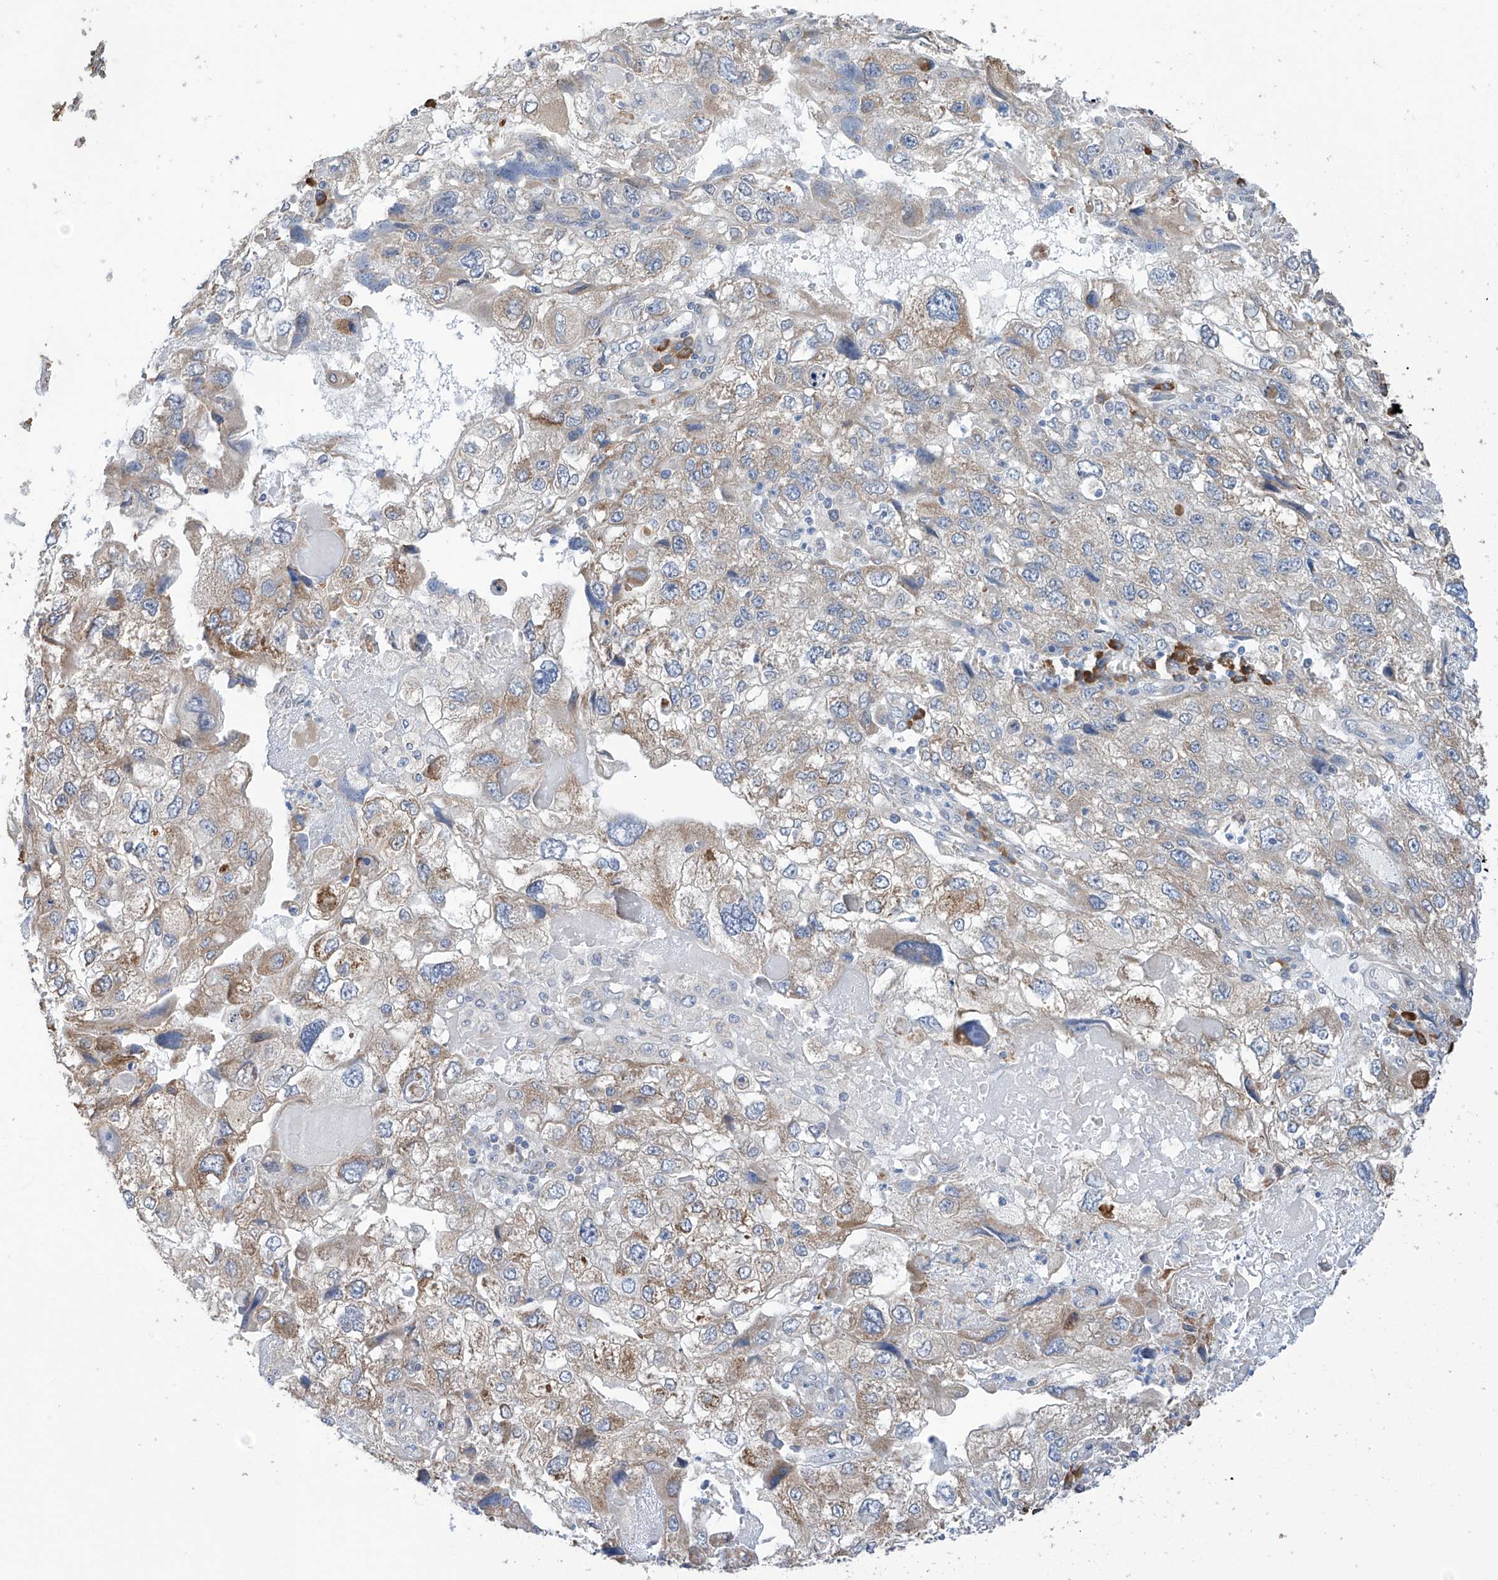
{"staining": {"intensity": "moderate", "quantity": "<25%", "location": "cytoplasmic/membranous"}, "tissue": "endometrial cancer", "cell_type": "Tumor cells", "image_type": "cancer", "snomed": [{"axis": "morphology", "description": "Adenocarcinoma, NOS"}, {"axis": "topography", "description": "Endometrium"}], "caption": "DAB immunohistochemical staining of human endometrial cancer demonstrates moderate cytoplasmic/membranous protein positivity in about <25% of tumor cells.", "gene": "REC8", "patient": {"sex": "female", "age": 49}}